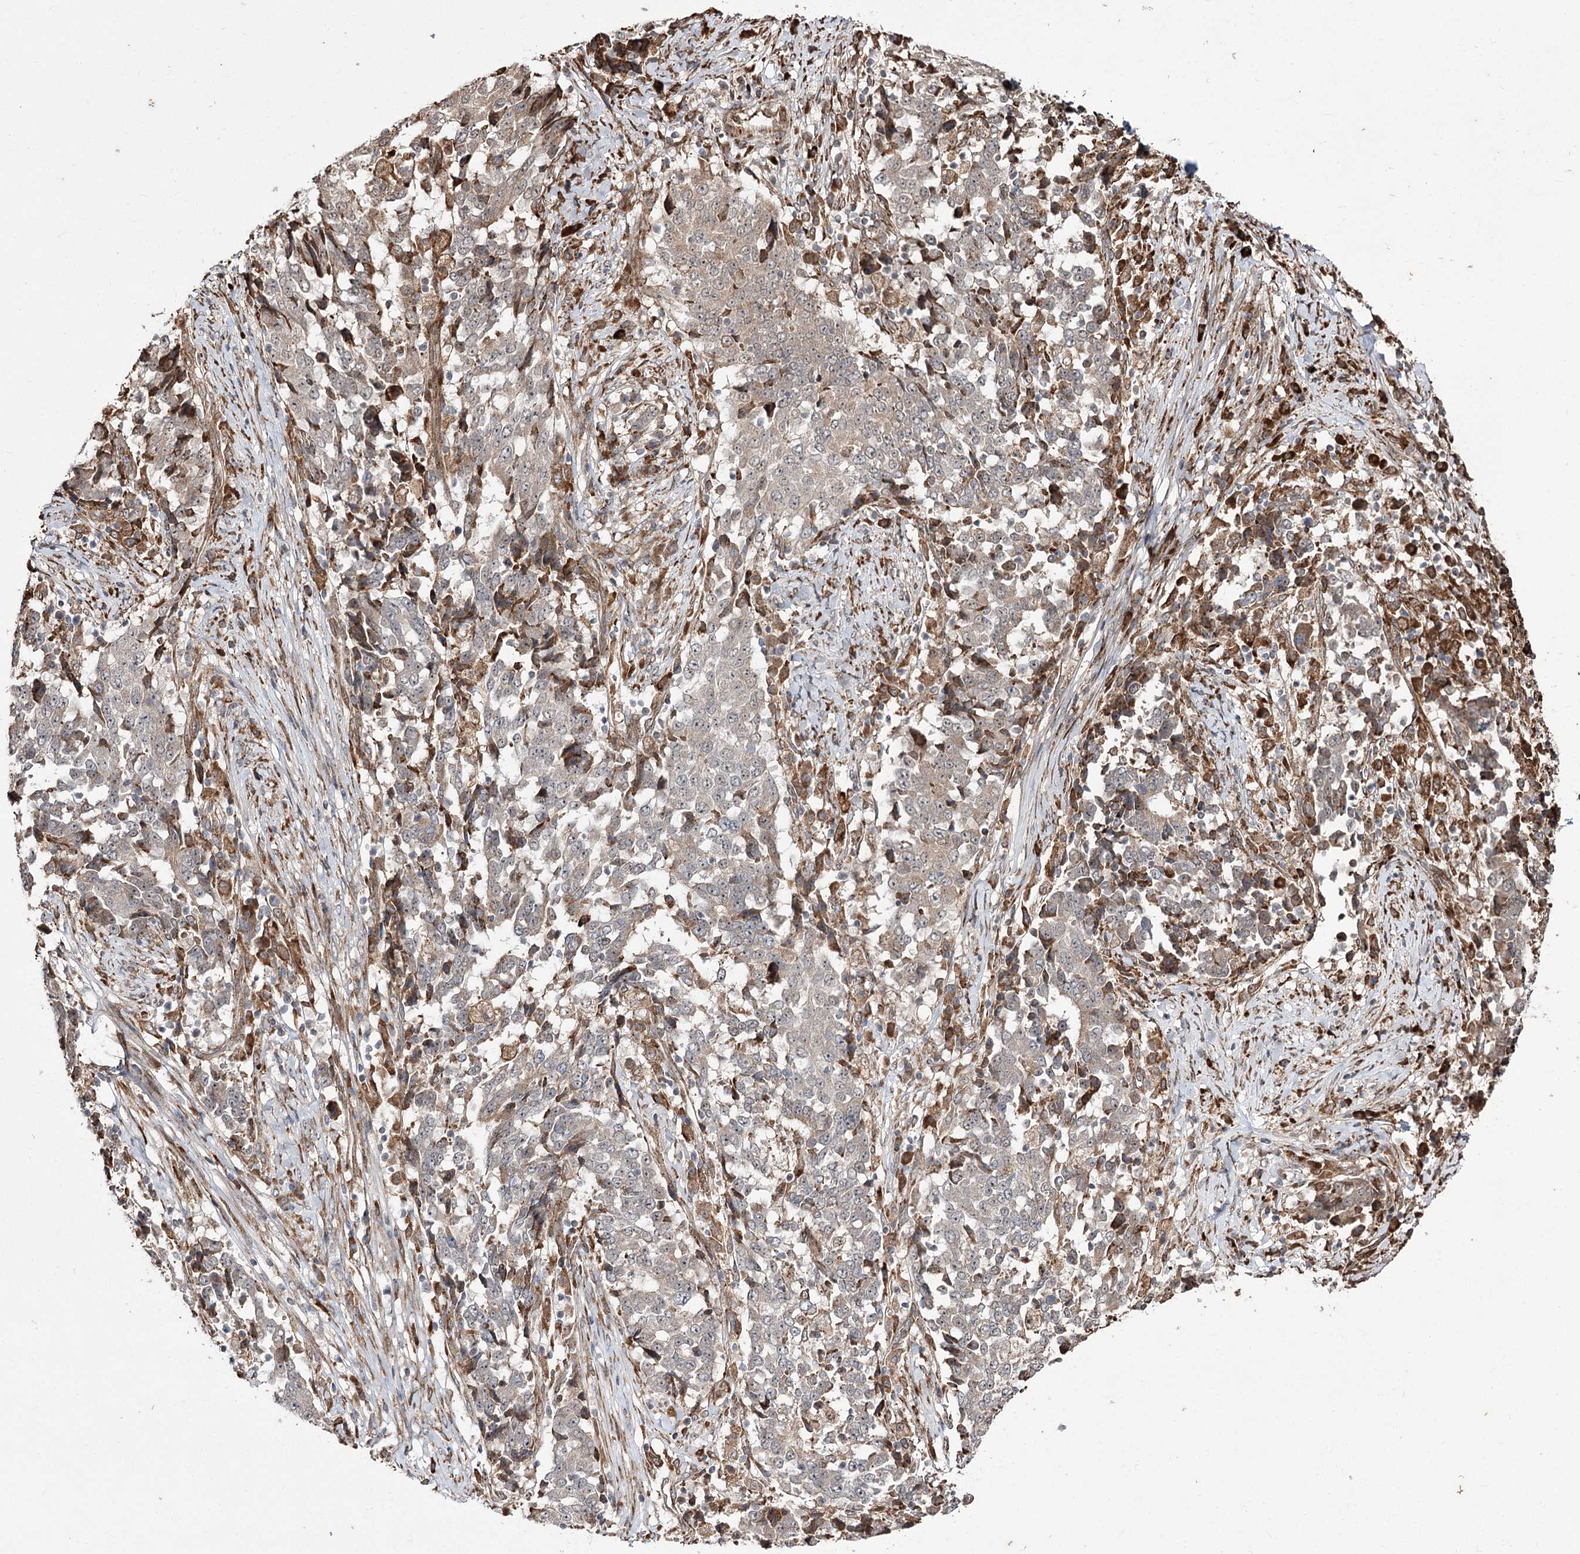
{"staining": {"intensity": "weak", "quantity": "<25%", "location": "cytoplasmic/membranous"}, "tissue": "stomach cancer", "cell_type": "Tumor cells", "image_type": "cancer", "snomed": [{"axis": "morphology", "description": "Adenocarcinoma, NOS"}, {"axis": "topography", "description": "Stomach"}], "caption": "Tumor cells show no significant positivity in adenocarcinoma (stomach). (IHC, brightfield microscopy, high magnification).", "gene": "FANCL", "patient": {"sex": "male", "age": 59}}